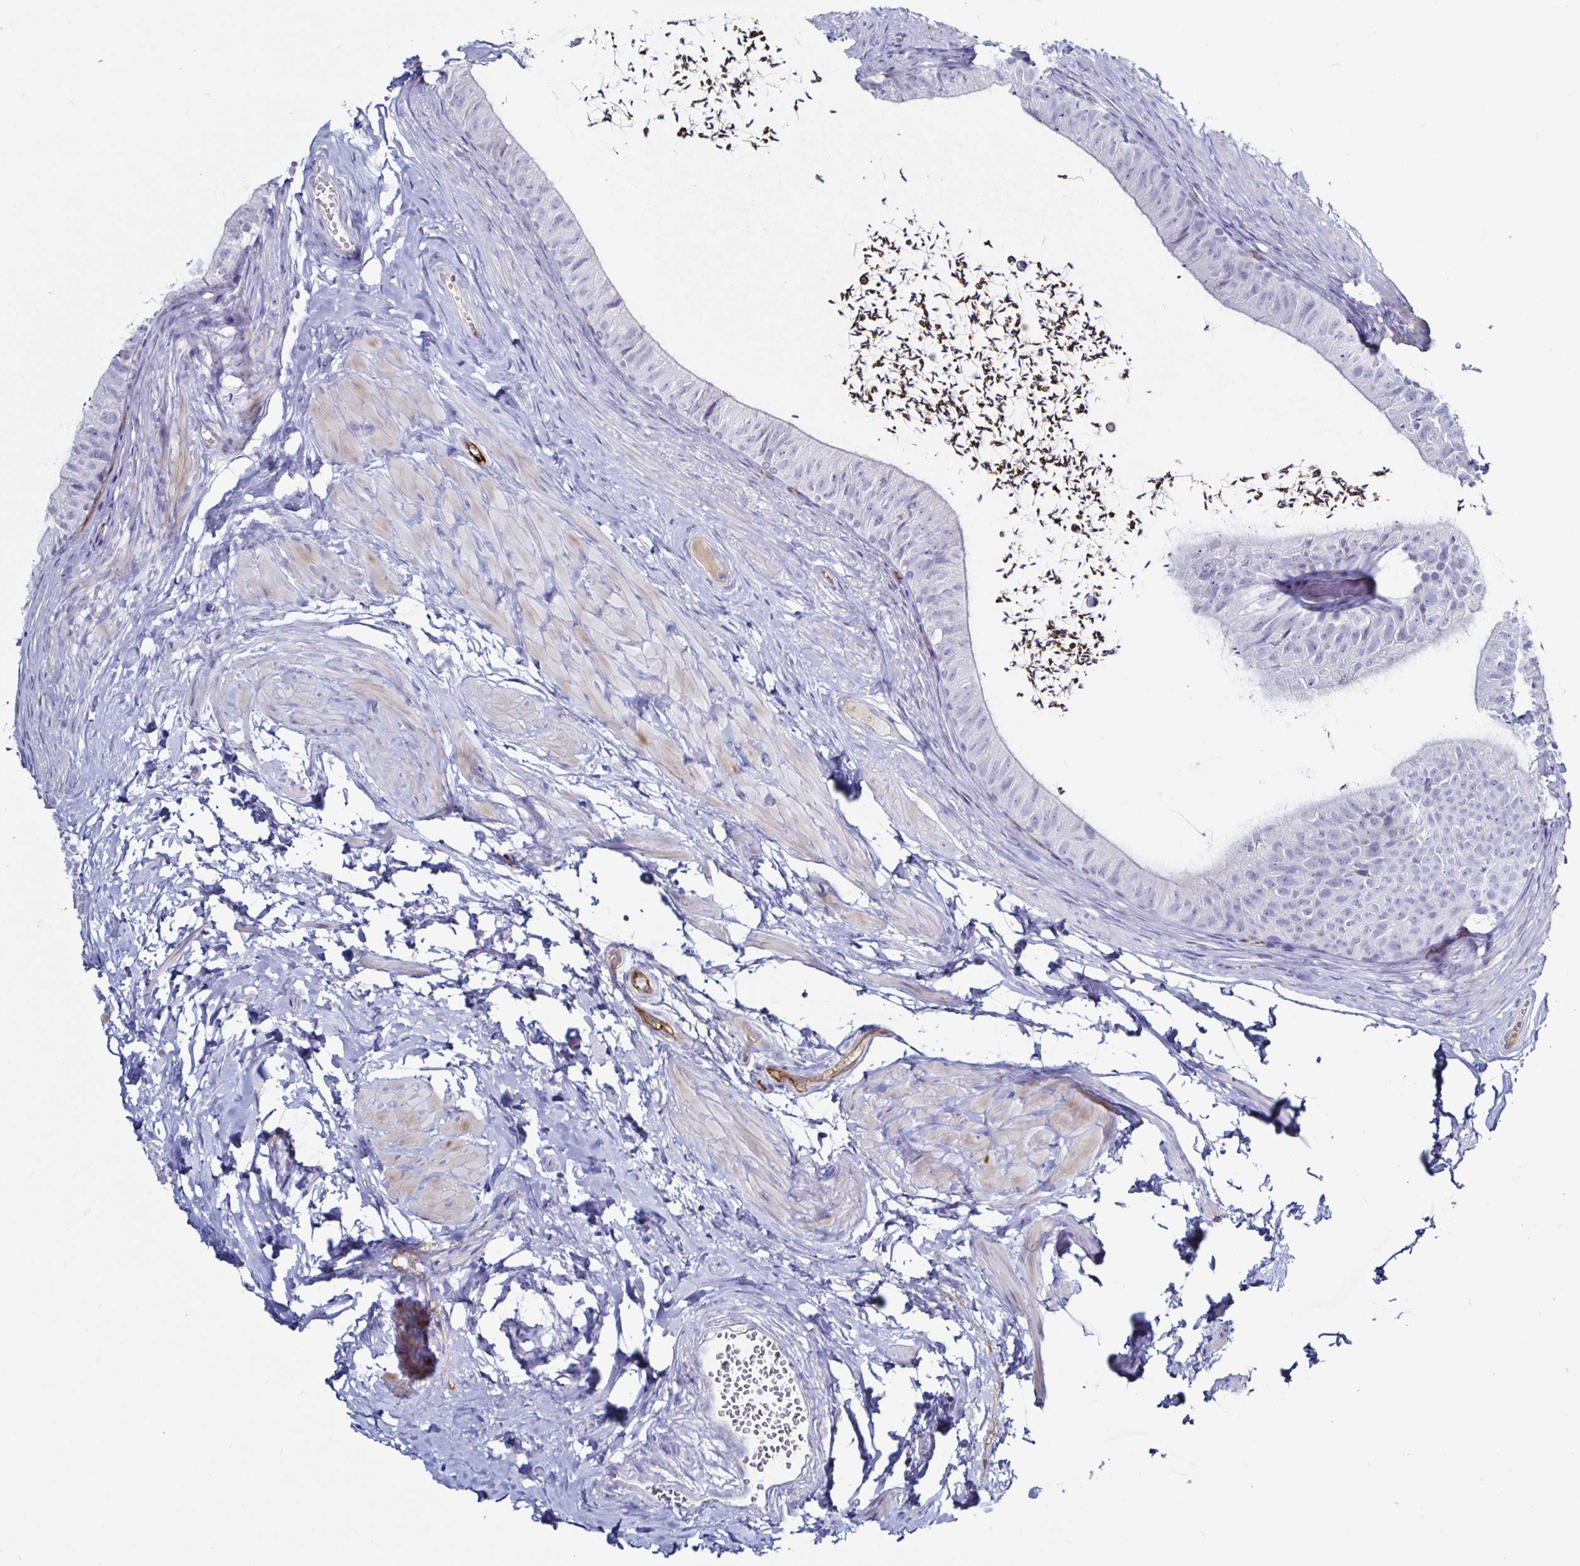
{"staining": {"intensity": "negative", "quantity": "none", "location": "none"}, "tissue": "epididymis", "cell_type": "Glandular cells", "image_type": "normal", "snomed": [{"axis": "morphology", "description": "Normal tissue, NOS"}, {"axis": "topography", "description": "Epididymis, spermatic cord, NOS"}, {"axis": "topography", "description": "Epididymis"}, {"axis": "topography", "description": "Peripheral nerve tissue"}], "caption": "Micrograph shows no protein expression in glandular cells of unremarkable epididymis. (Stains: DAB immunohistochemistry (IHC) with hematoxylin counter stain, Microscopy: brightfield microscopy at high magnification).", "gene": "ACSBG2", "patient": {"sex": "male", "age": 29}}